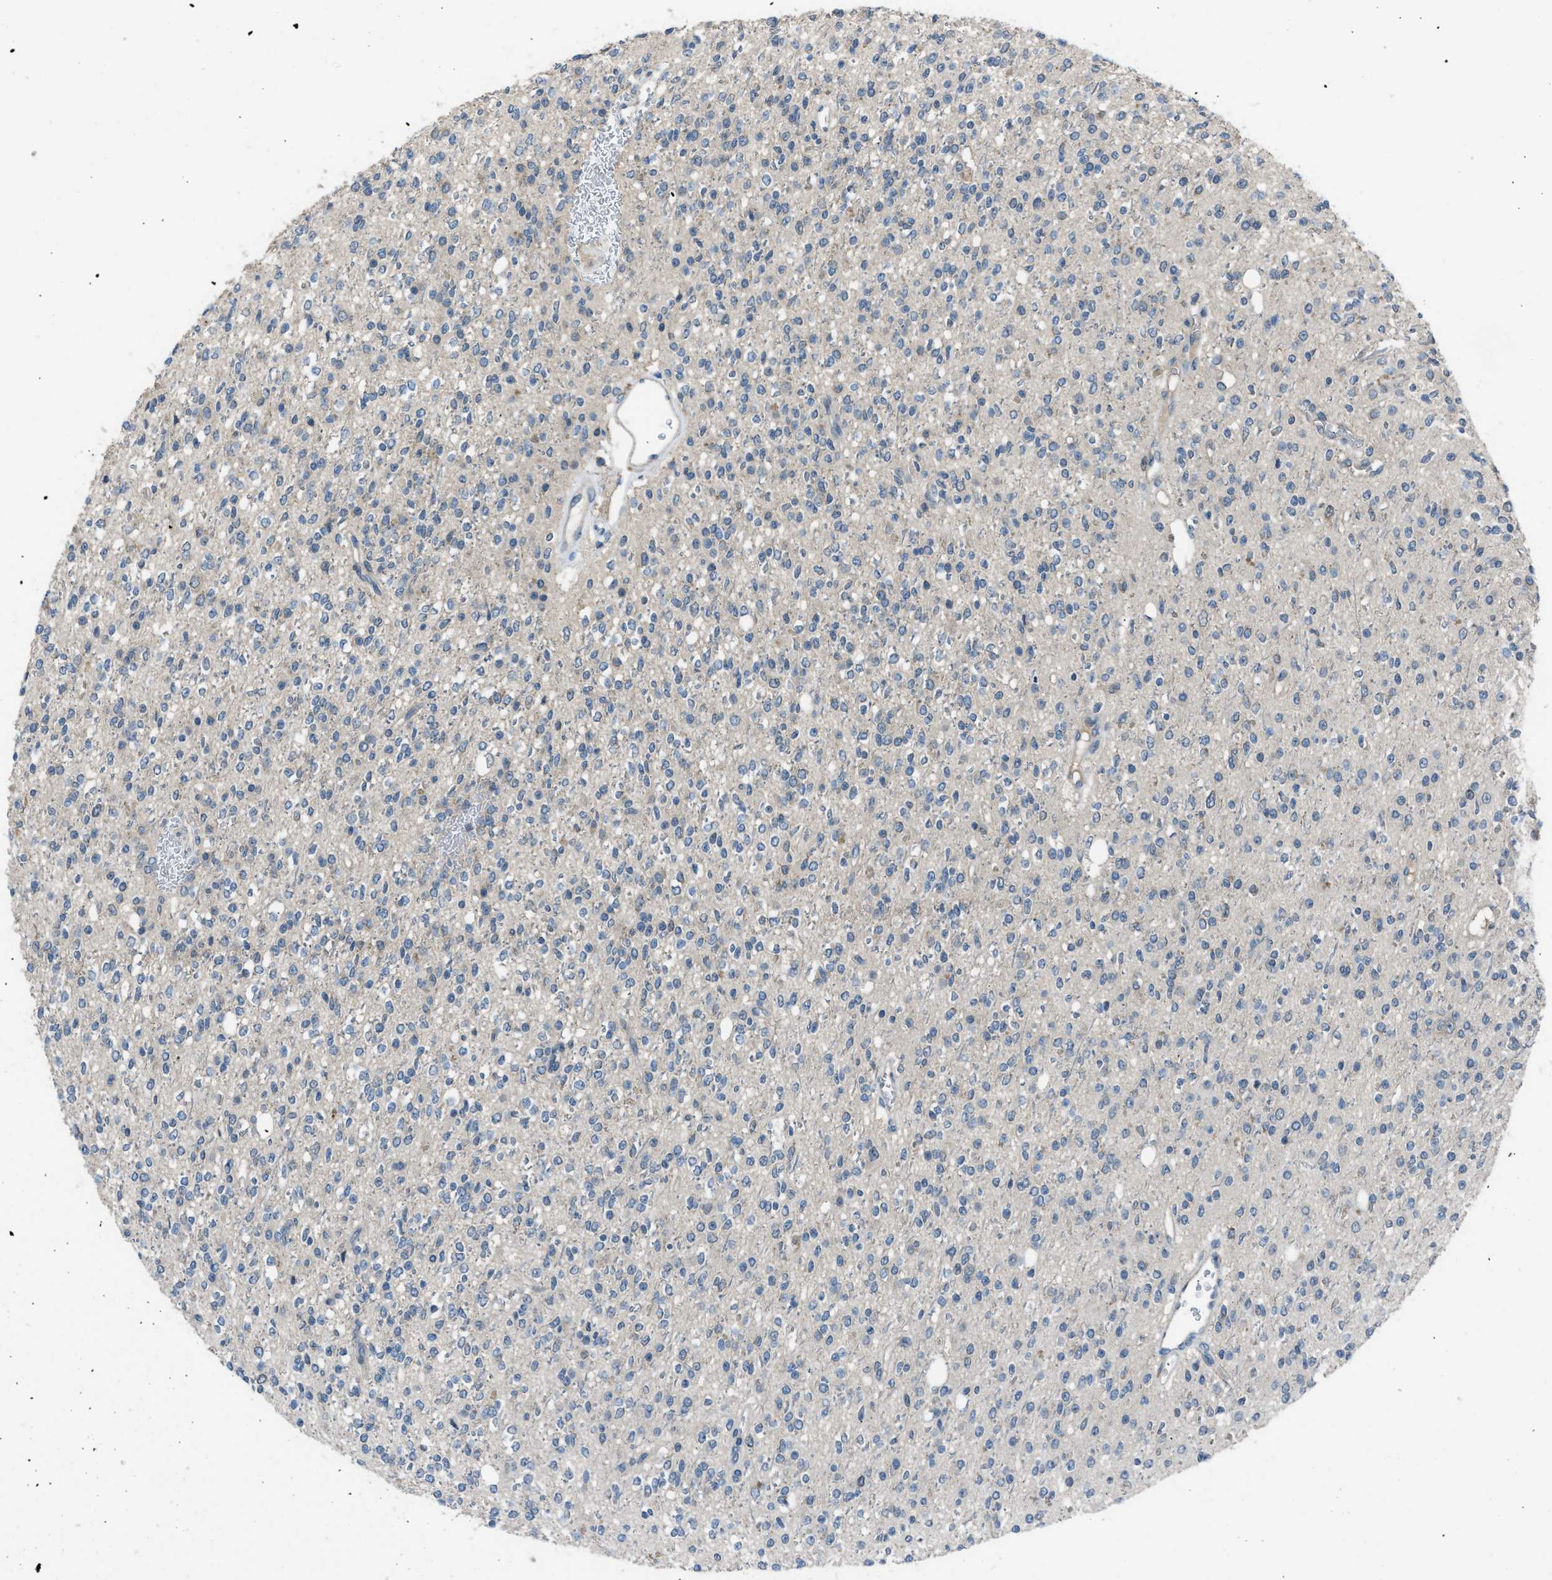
{"staining": {"intensity": "negative", "quantity": "none", "location": "none"}, "tissue": "glioma", "cell_type": "Tumor cells", "image_type": "cancer", "snomed": [{"axis": "morphology", "description": "Glioma, malignant, High grade"}, {"axis": "topography", "description": "Brain"}], "caption": "This is an immunohistochemistry (IHC) photomicrograph of glioma. There is no staining in tumor cells.", "gene": "MIS18A", "patient": {"sex": "male", "age": 34}}